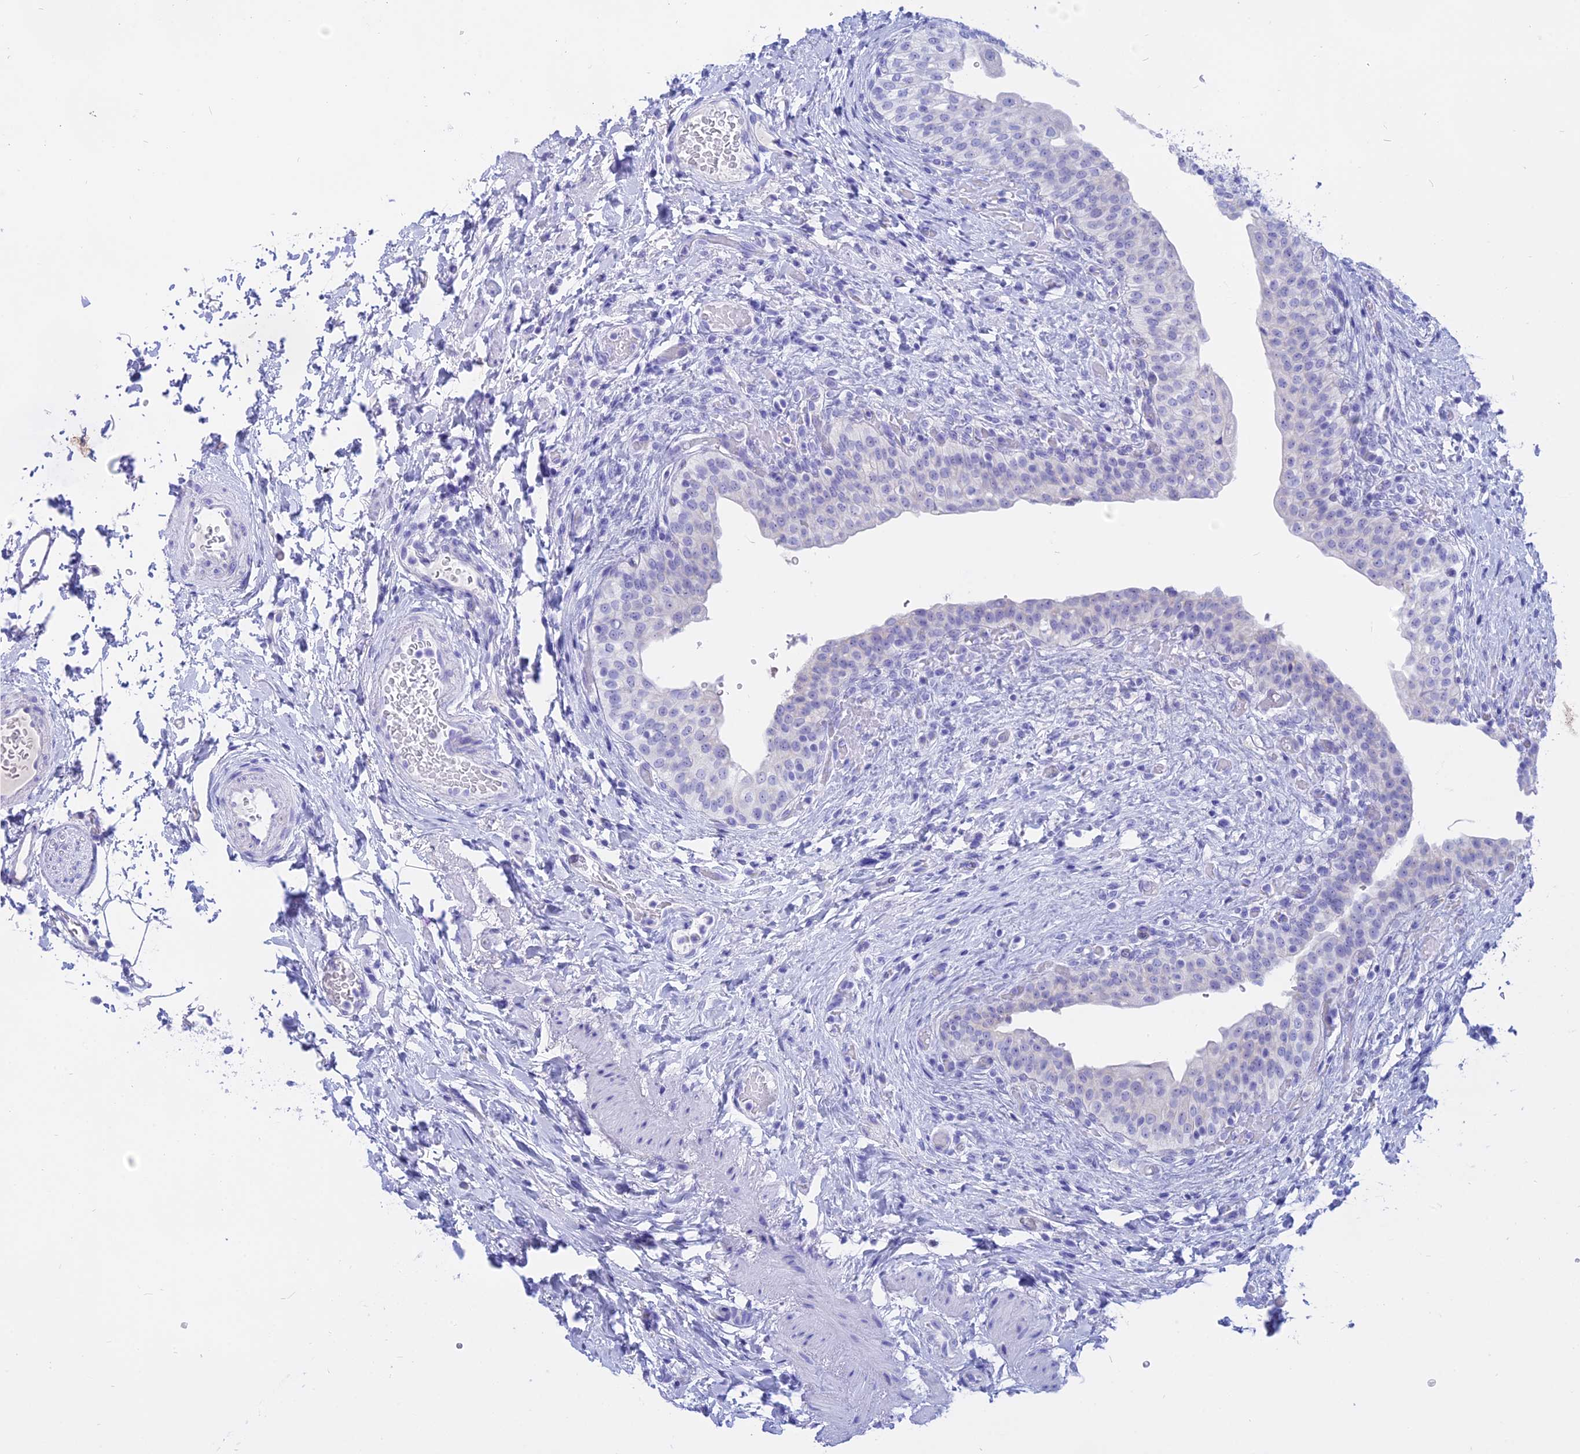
{"staining": {"intensity": "negative", "quantity": "none", "location": "none"}, "tissue": "urinary bladder", "cell_type": "Urothelial cells", "image_type": "normal", "snomed": [{"axis": "morphology", "description": "Normal tissue, NOS"}, {"axis": "topography", "description": "Urinary bladder"}], "caption": "An IHC histopathology image of normal urinary bladder is shown. There is no staining in urothelial cells of urinary bladder.", "gene": "ISCA1", "patient": {"sex": "male", "age": 69}}